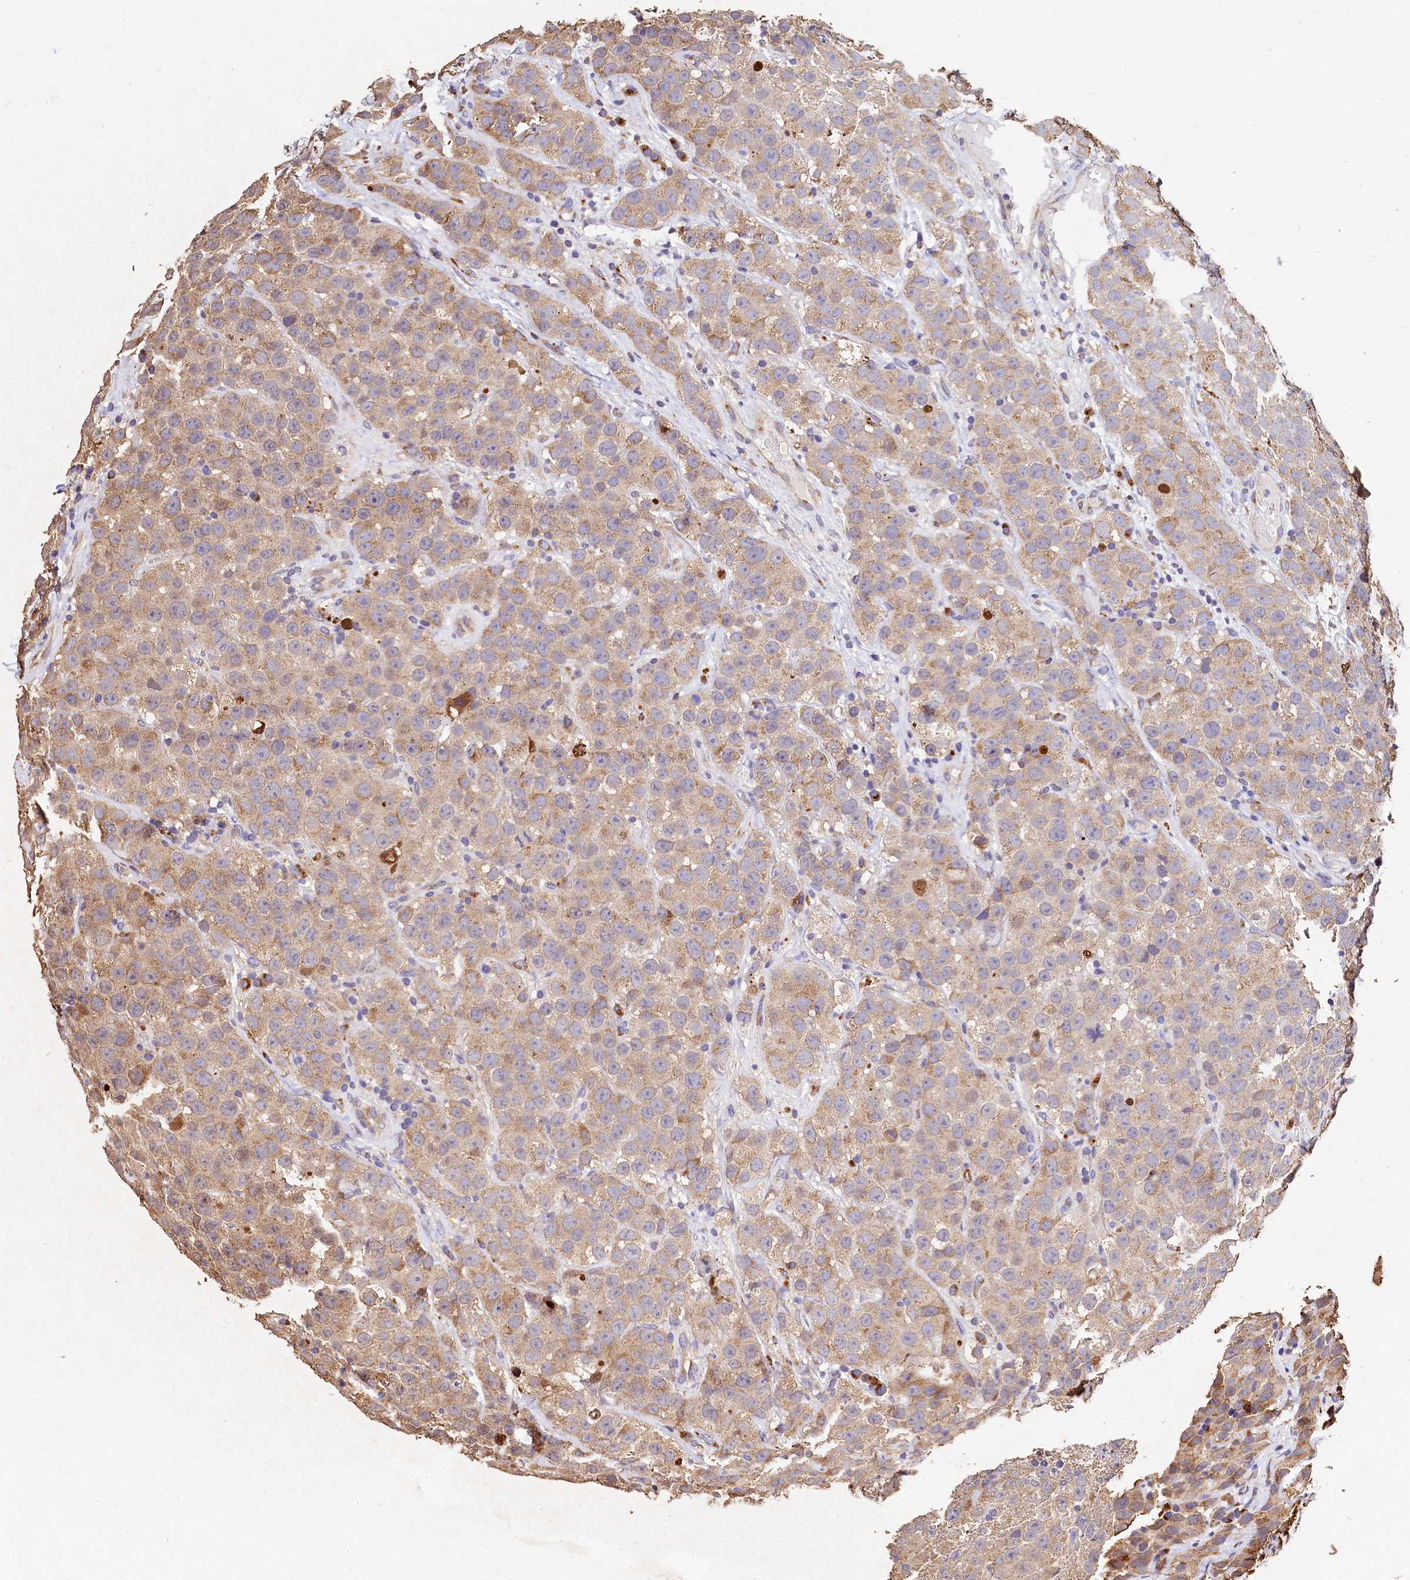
{"staining": {"intensity": "weak", "quantity": ">75%", "location": "cytoplasmic/membranous"}, "tissue": "testis cancer", "cell_type": "Tumor cells", "image_type": "cancer", "snomed": [{"axis": "morphology", "description": "Seminoma, NOS"}, {"axis": "topography", "description": "Testis"}], "caption": "An immunohistochemistry histopathology image of neoplastic tissue is shown. Protein staining in brown highlights weak cytoplasmic/membranous positivity in testis cancer (seminoma) within tumor cells.", "gene": "LSM4", "patient": {"sex": "male", "age": 28}}